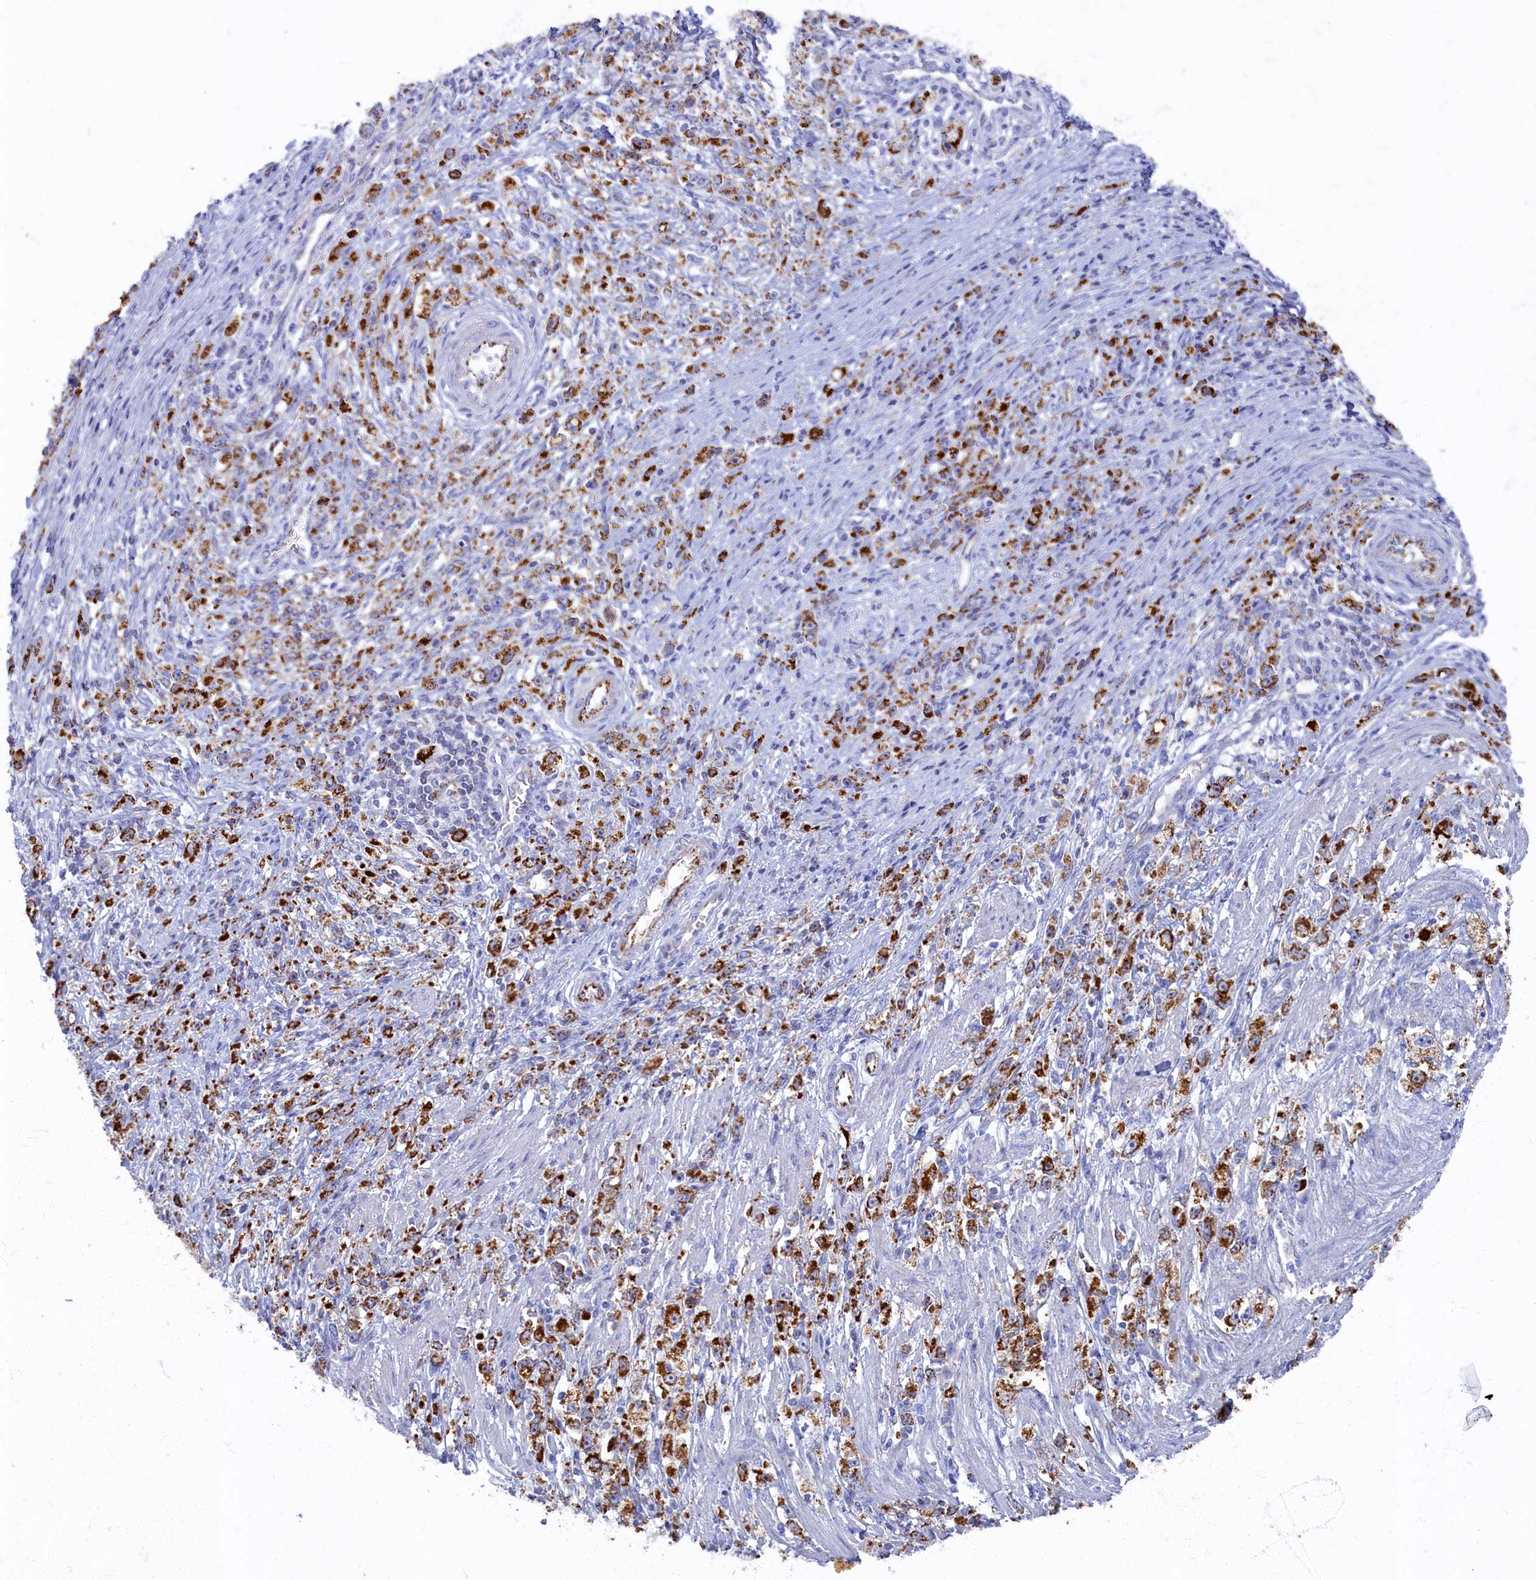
{"staining": {"intensity": "strong", "quantity": ">75%", "location": "cytoplasmic/membranous"}, "tissue": "stomach cancer", "cell_type": "Tumor cells", "image_type": "cancer", "snomed": [{"axis": "morphology", "description": "Adenocarcinoma, NOS"}, {"axis": "topography", "description": "Stomach"}], "caption": "Tumor cells reveal high levels of strong cytoplasmic/membranous positivity in about >75% of cells in human stomach cancer.", "gene": "OCIAD2", "patient": {"sex": "female", "age": 59}}